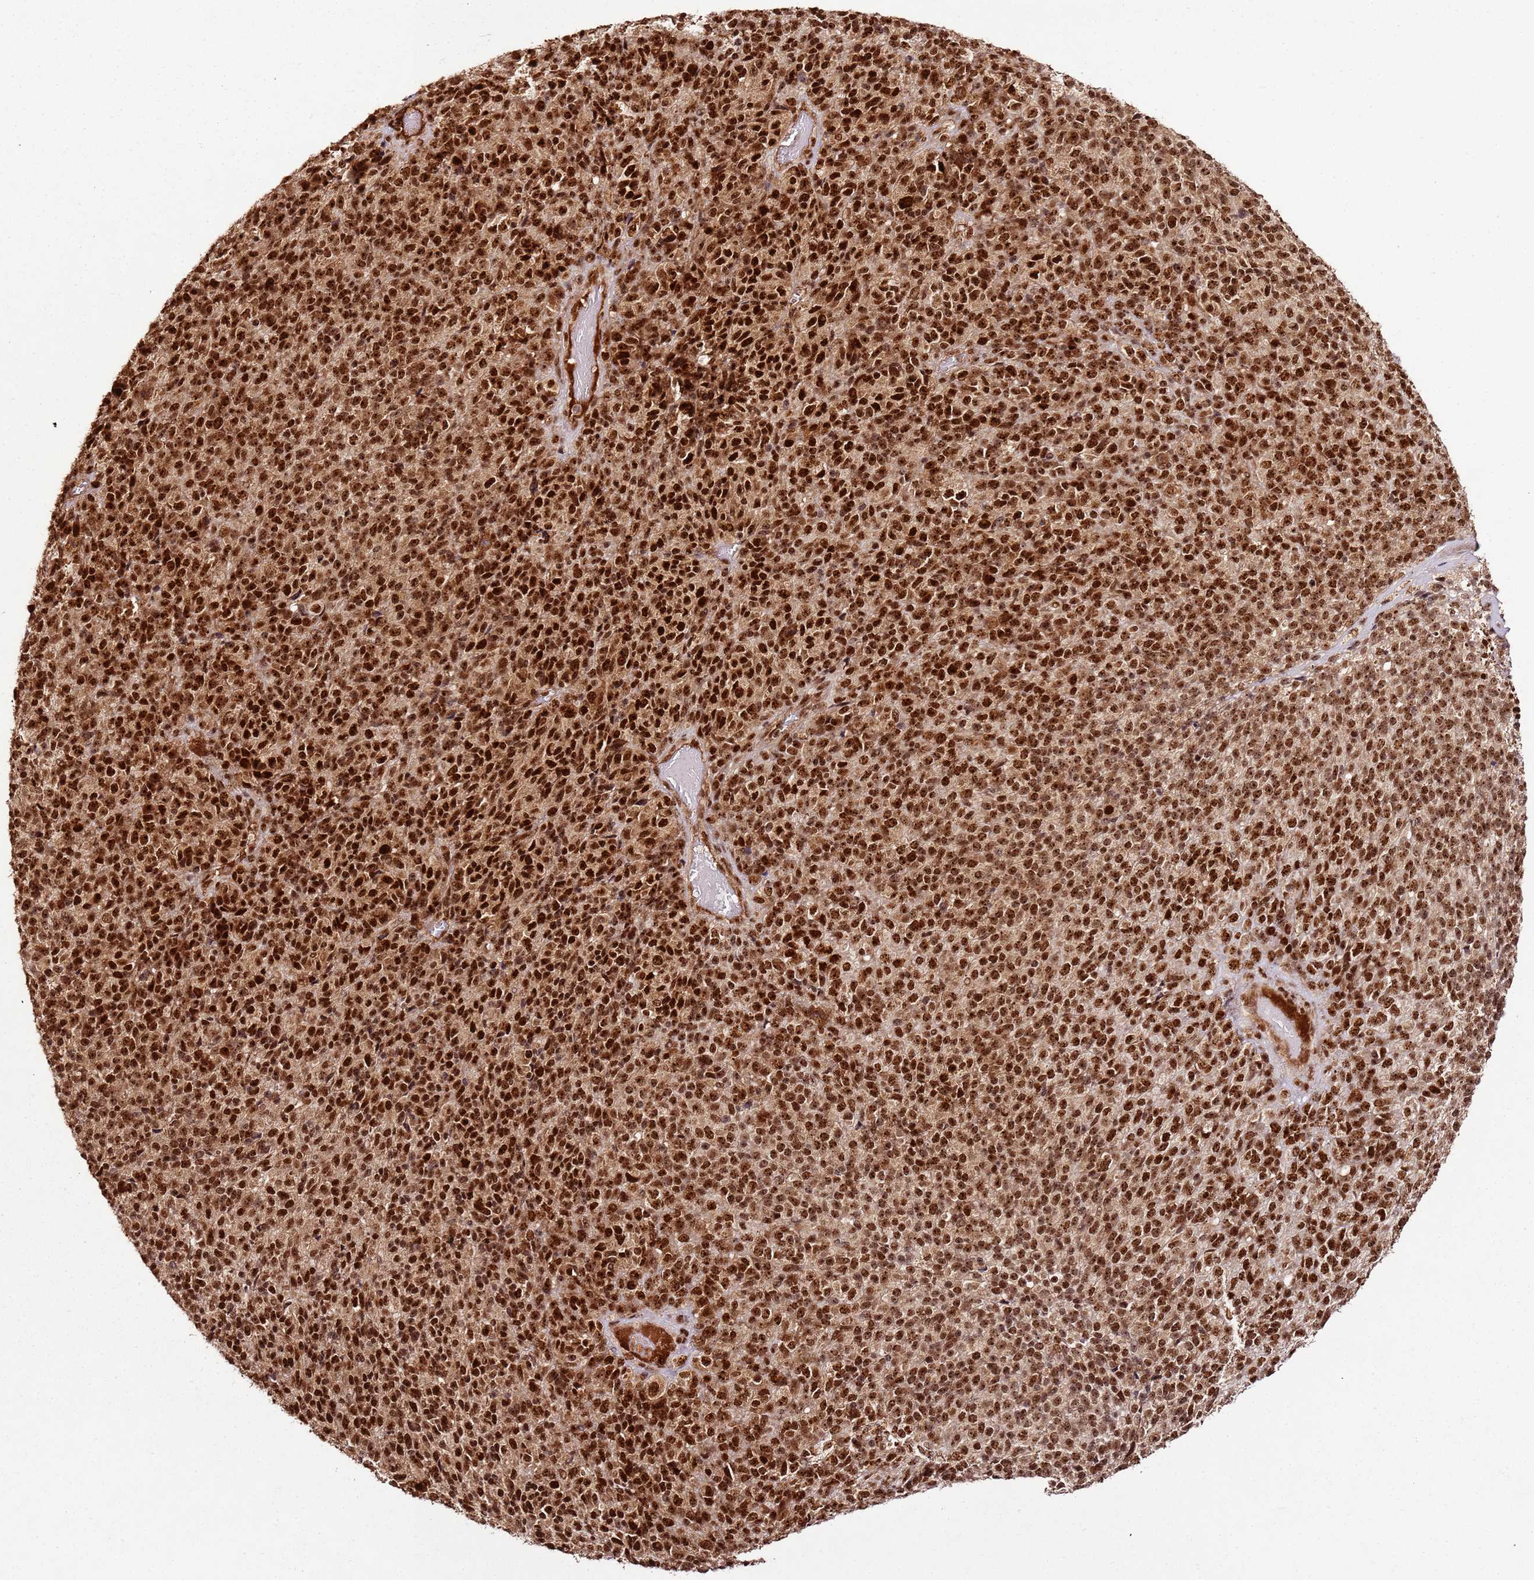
{"staining": {"intensity": "strong", "quantity": ">75%", "location": "nuclear"}, "tissue": "melanoma", "cell_type": "Tumor cells", "image_type": "cancer", "snomed": [{"axis": "morphology", "description": "Malignant melanoma, Metastatic site"}, {"axis": "topography", "description": "Brain"}], "caption": "A high-resolution image shows IHC staining of melanoma, which demonstrates strong nuclear expression in about >75% of tumor cells.", "gene": "XRN2", "patient": {"sex": "female", "age": 56}}